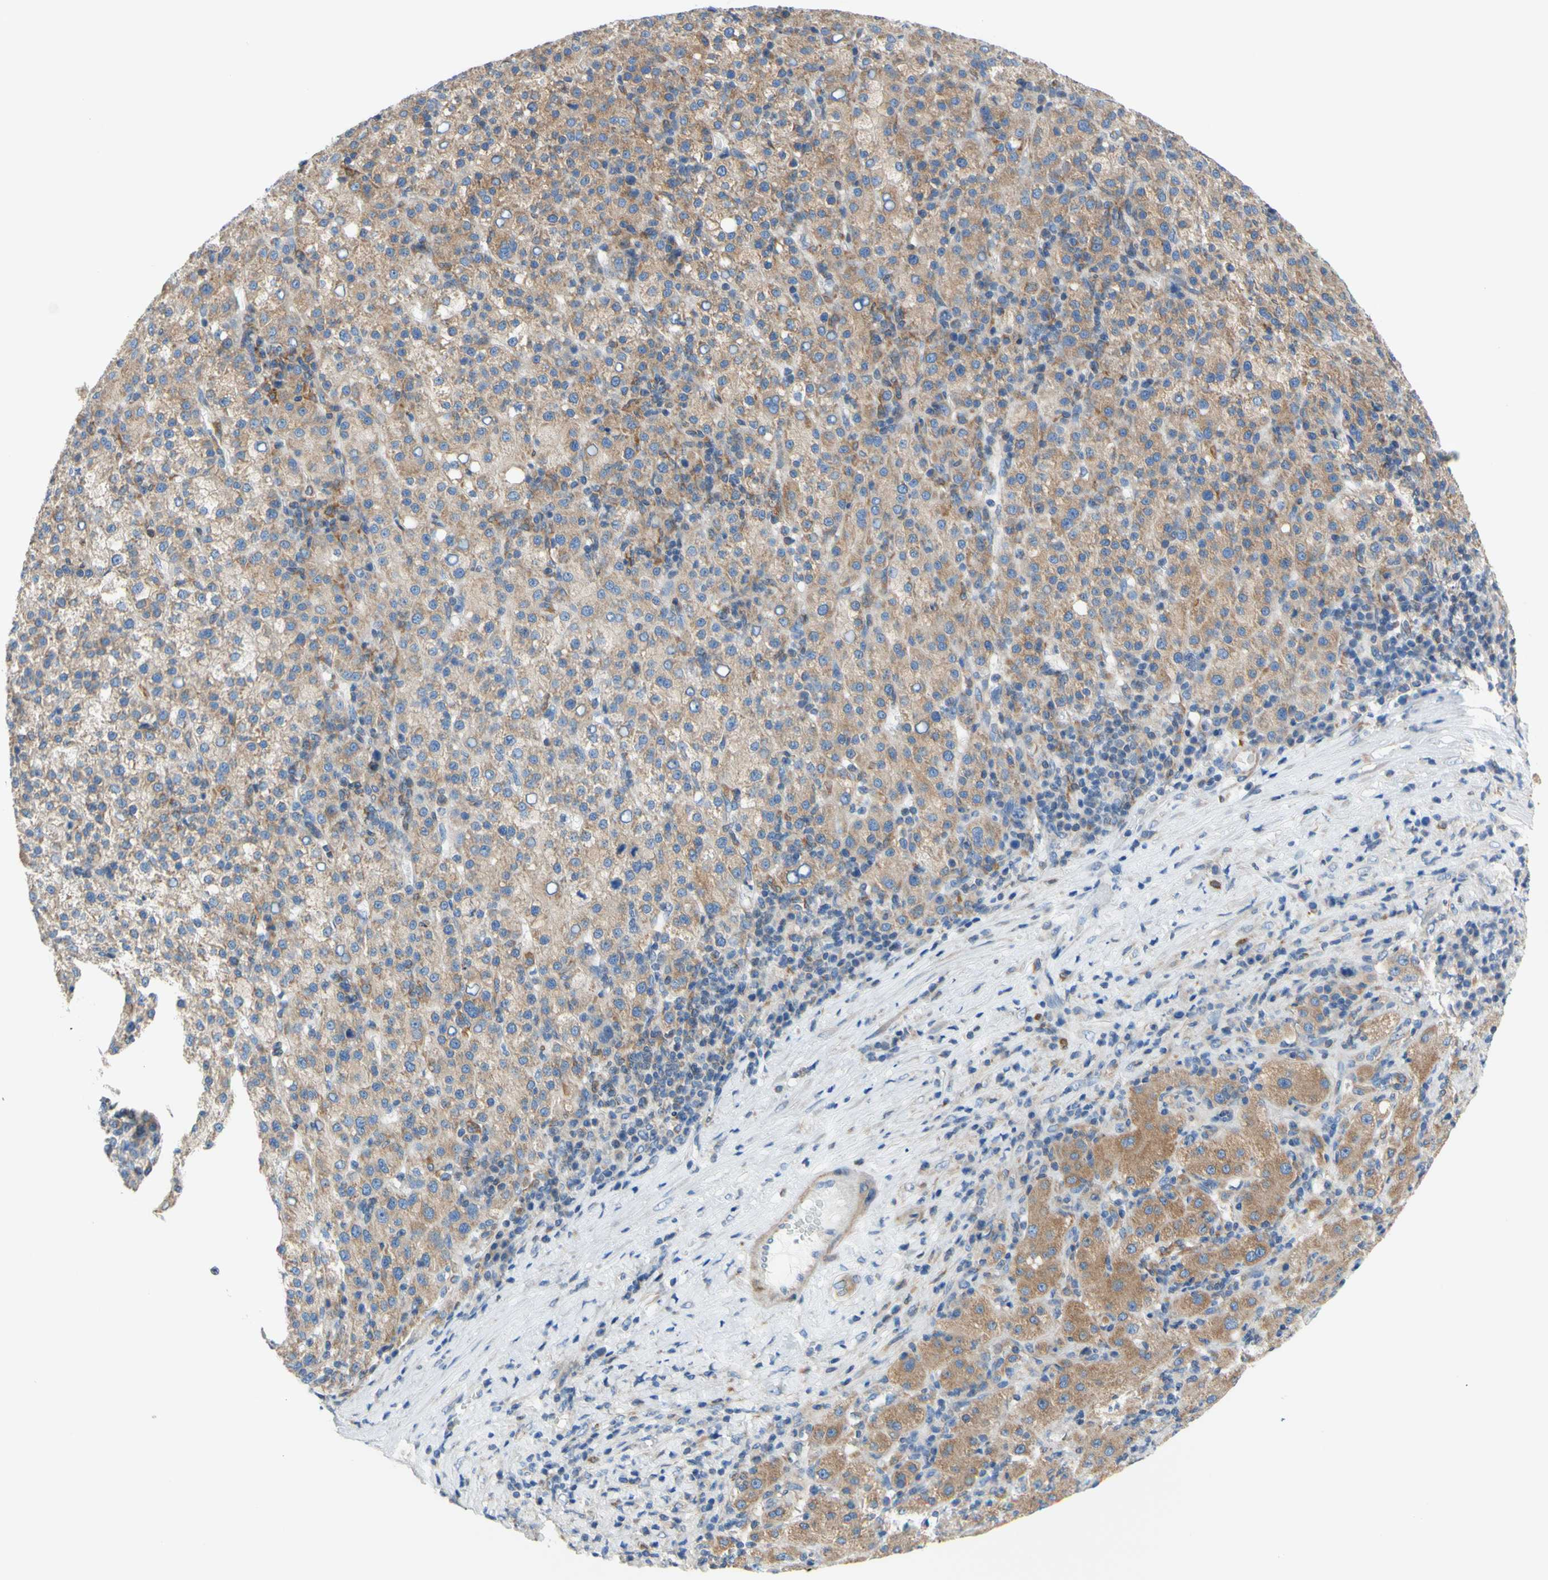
{"staining": {"intensity": "moderate", "quantity": "25%-75%", "location": "cytoplasmic/membranous"}, "tissue": "liver cancer", "cell_type": "Tumor cells", "image_type": "cancer", "snomed": [{"axis": "morphology", "description": "Carcinoma, Hepatocellular, NOS"}, {"axis": "topography", "description": "Liver"}], "caption": "Liver hepatocellular carcinoma stained for a protein shows moderate cytoplasmic/membranous positivity in tumor cells.", "gene": "RETREG2", "patient": {"sex": "female", "age": 58}}